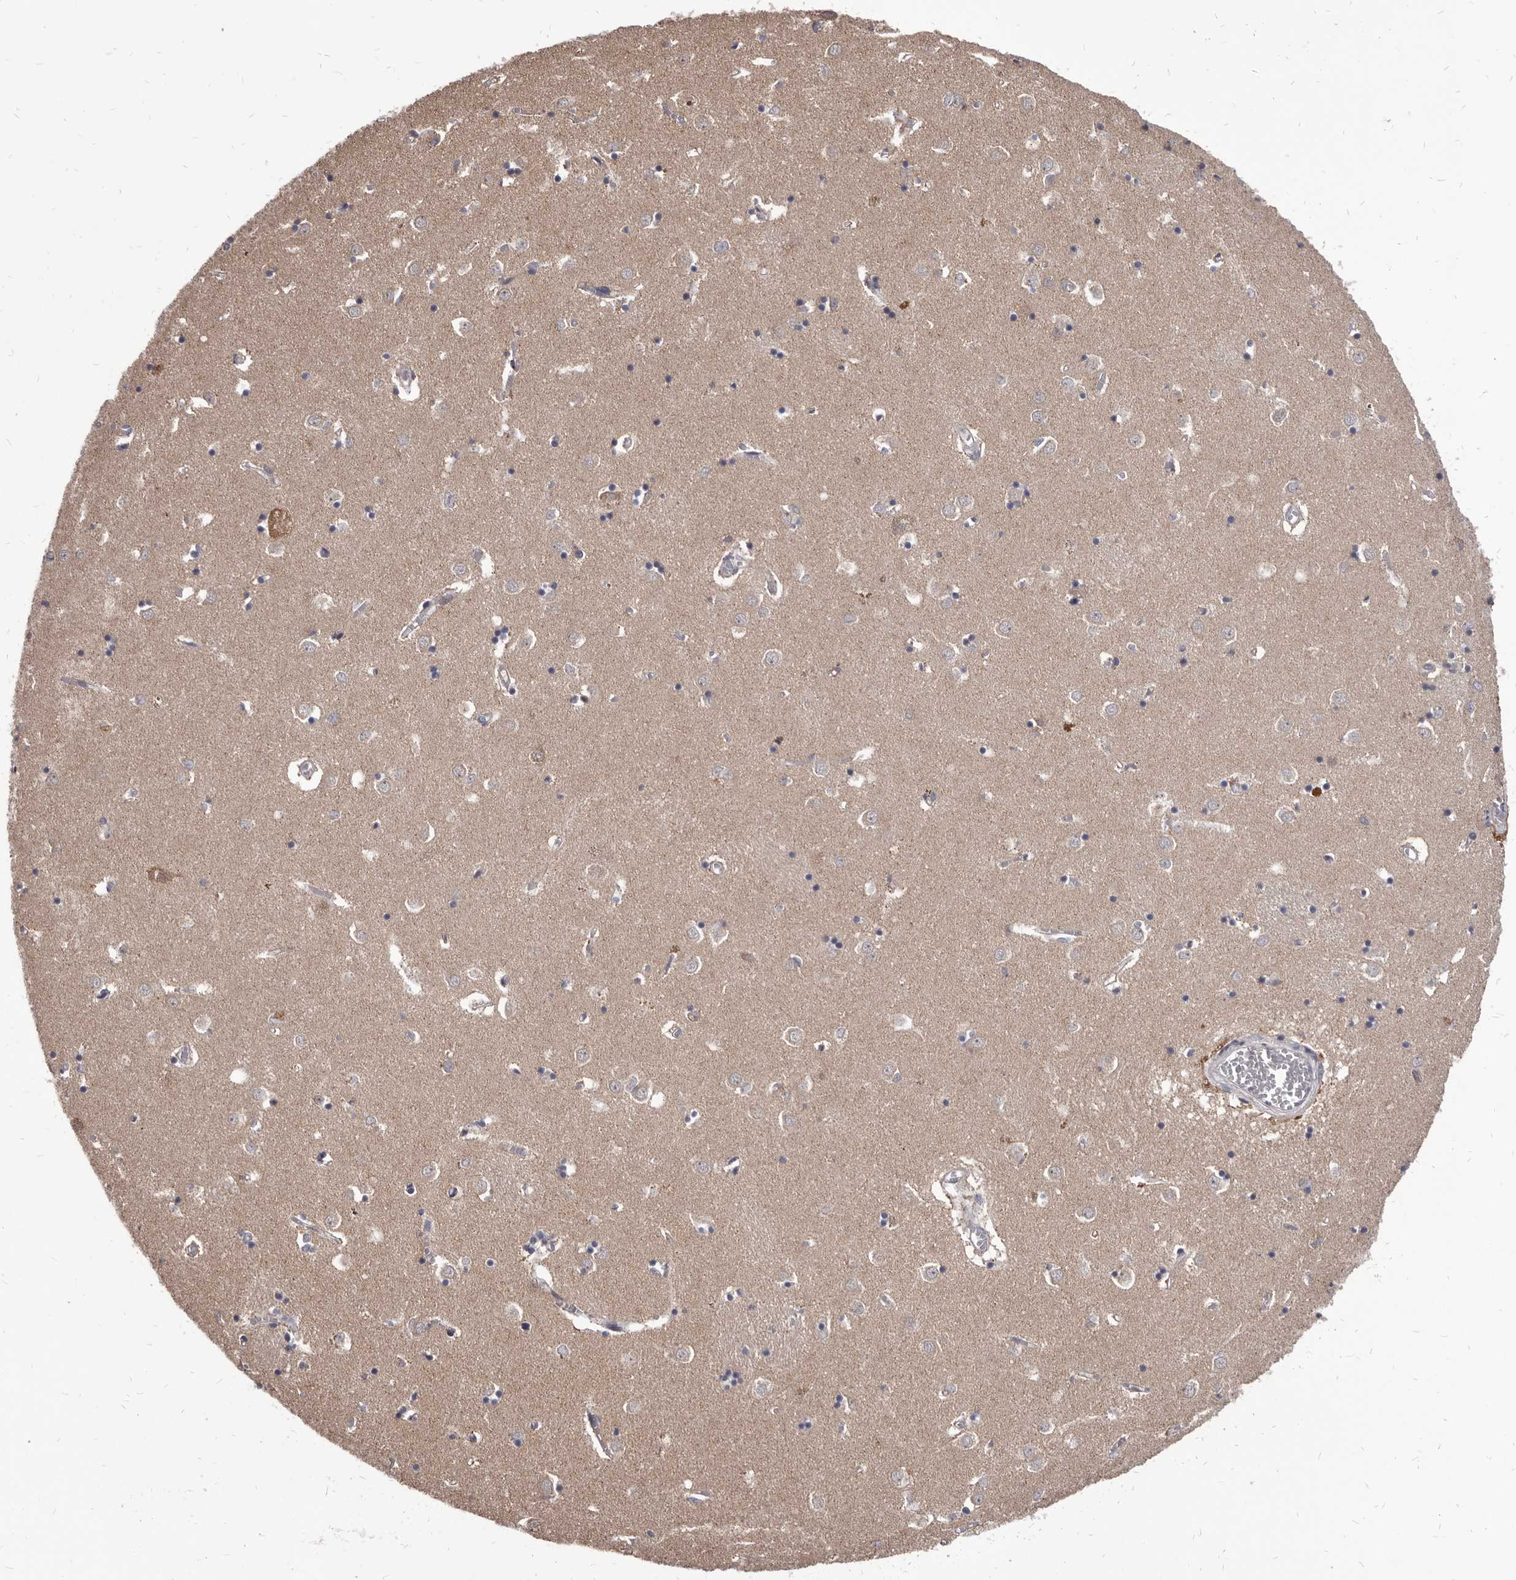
{"staining": {"intensity": "negative", "quantity": "none", "location": "none"}, "tissue": "caudate", "cell_type": "Glial cells", "image_type": "normal", "snomed": [{"axis": "morphology", "description": "Normal tissue, NOS"}, {"axis": "topography", "description": "Lateral ventricle wall"}], "caption": "High power microscopy histopathology image of an immunohistochemistry micrograph of normal caudate, revealing no significant expression in glial cells.", "gene": "MAP3K14", "patient": {"sex": "male", "age": 70}}